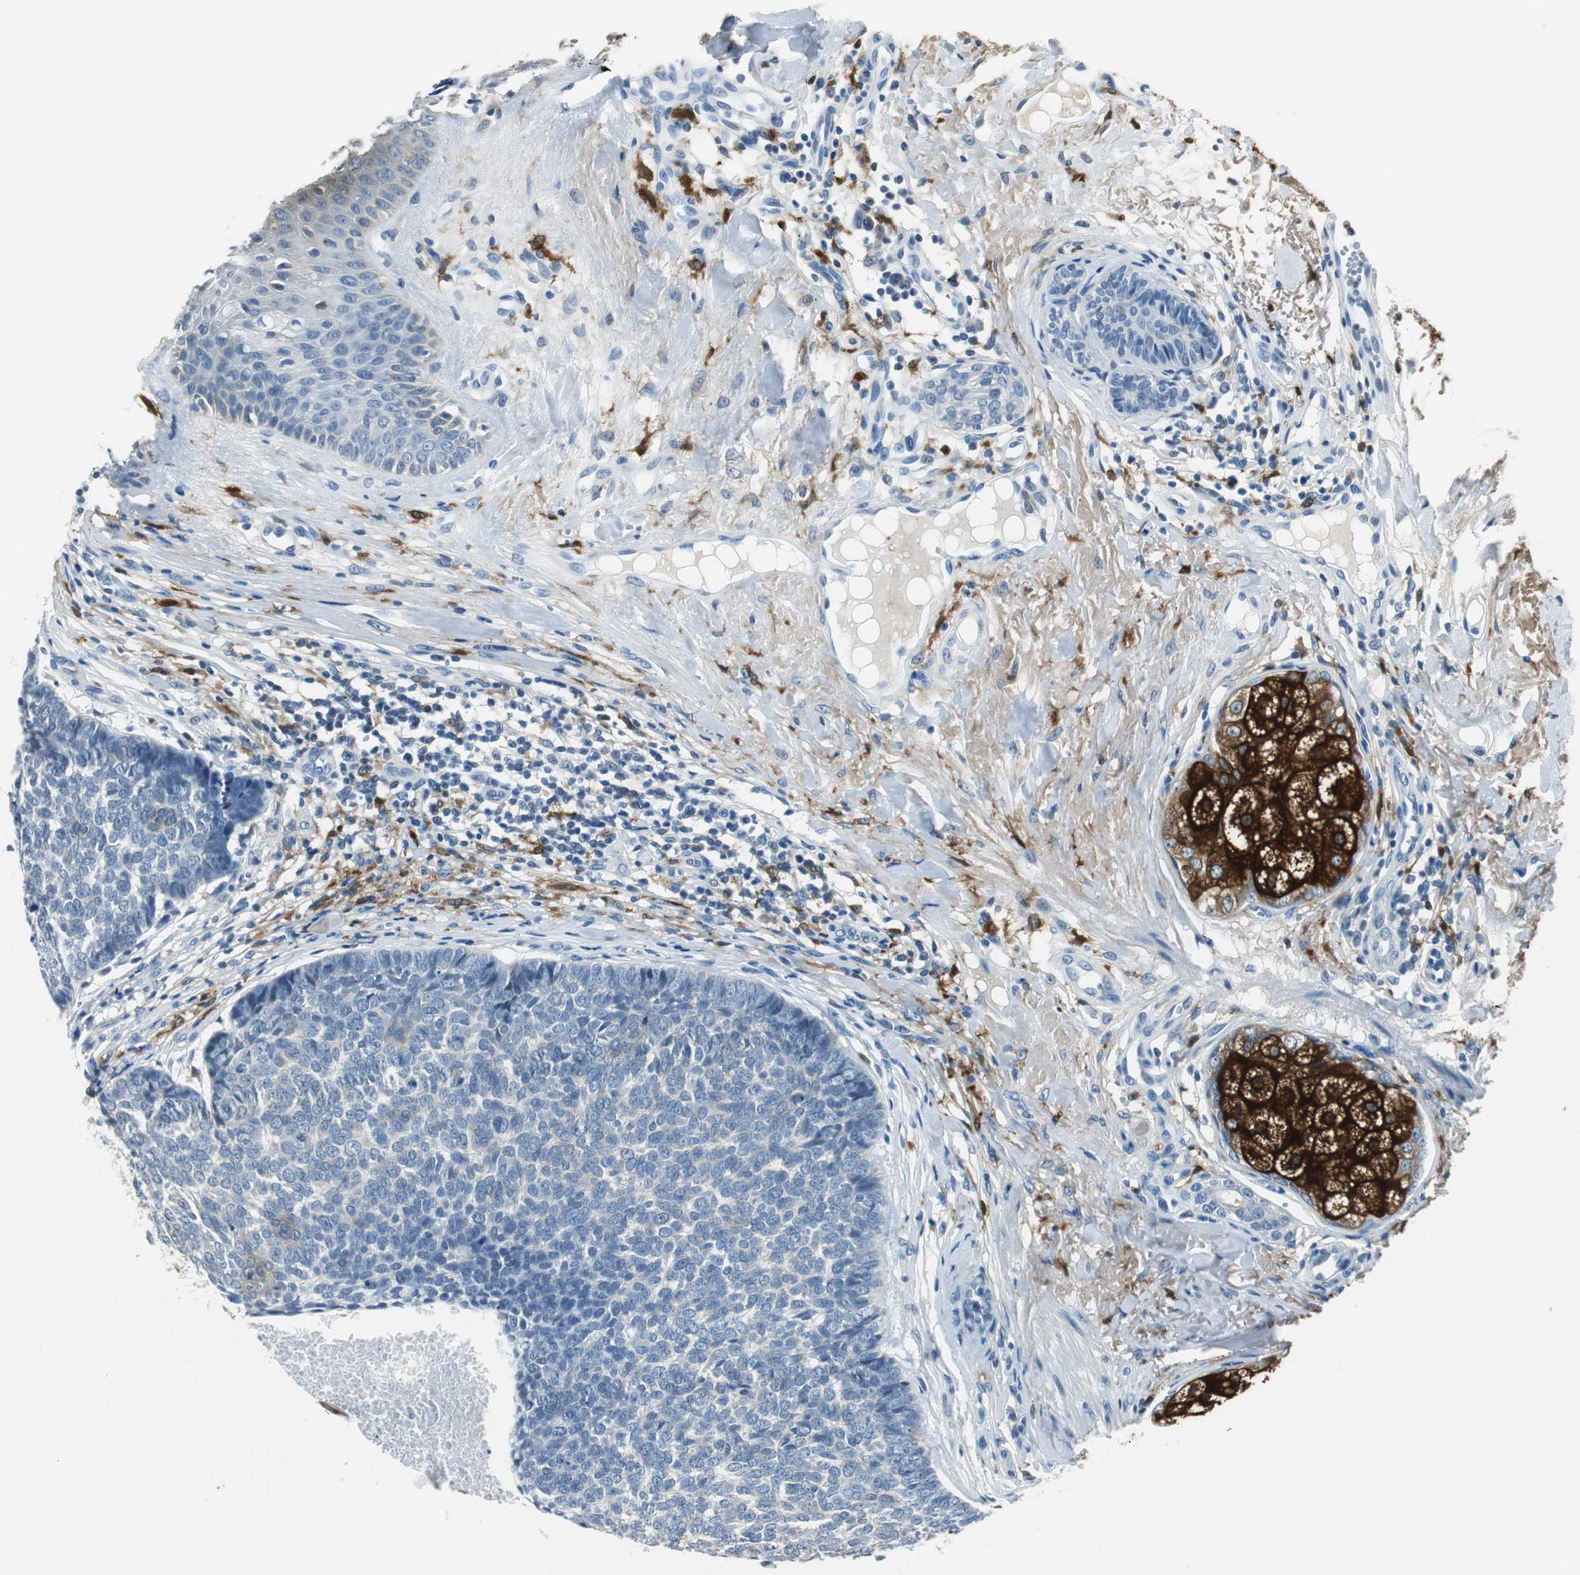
{"staining": {"intensity": "negative", "quantity": "none", "location": "none"}, "tissue": "skin cancer", "cell_type": "Tumor cells", "image_type": "cancer", "snomed": [{"axis": "morphology", "description": "Basal cell carcinoma"}, {"axis": "topography", "description": "Skin"}], "caption": "Immunohistochemical staining of human skin basal cell carcinoma exhibits no significant expression in tumor cells.", "gene": "ME1", "patient": {"sex": "male", "age": 84}}